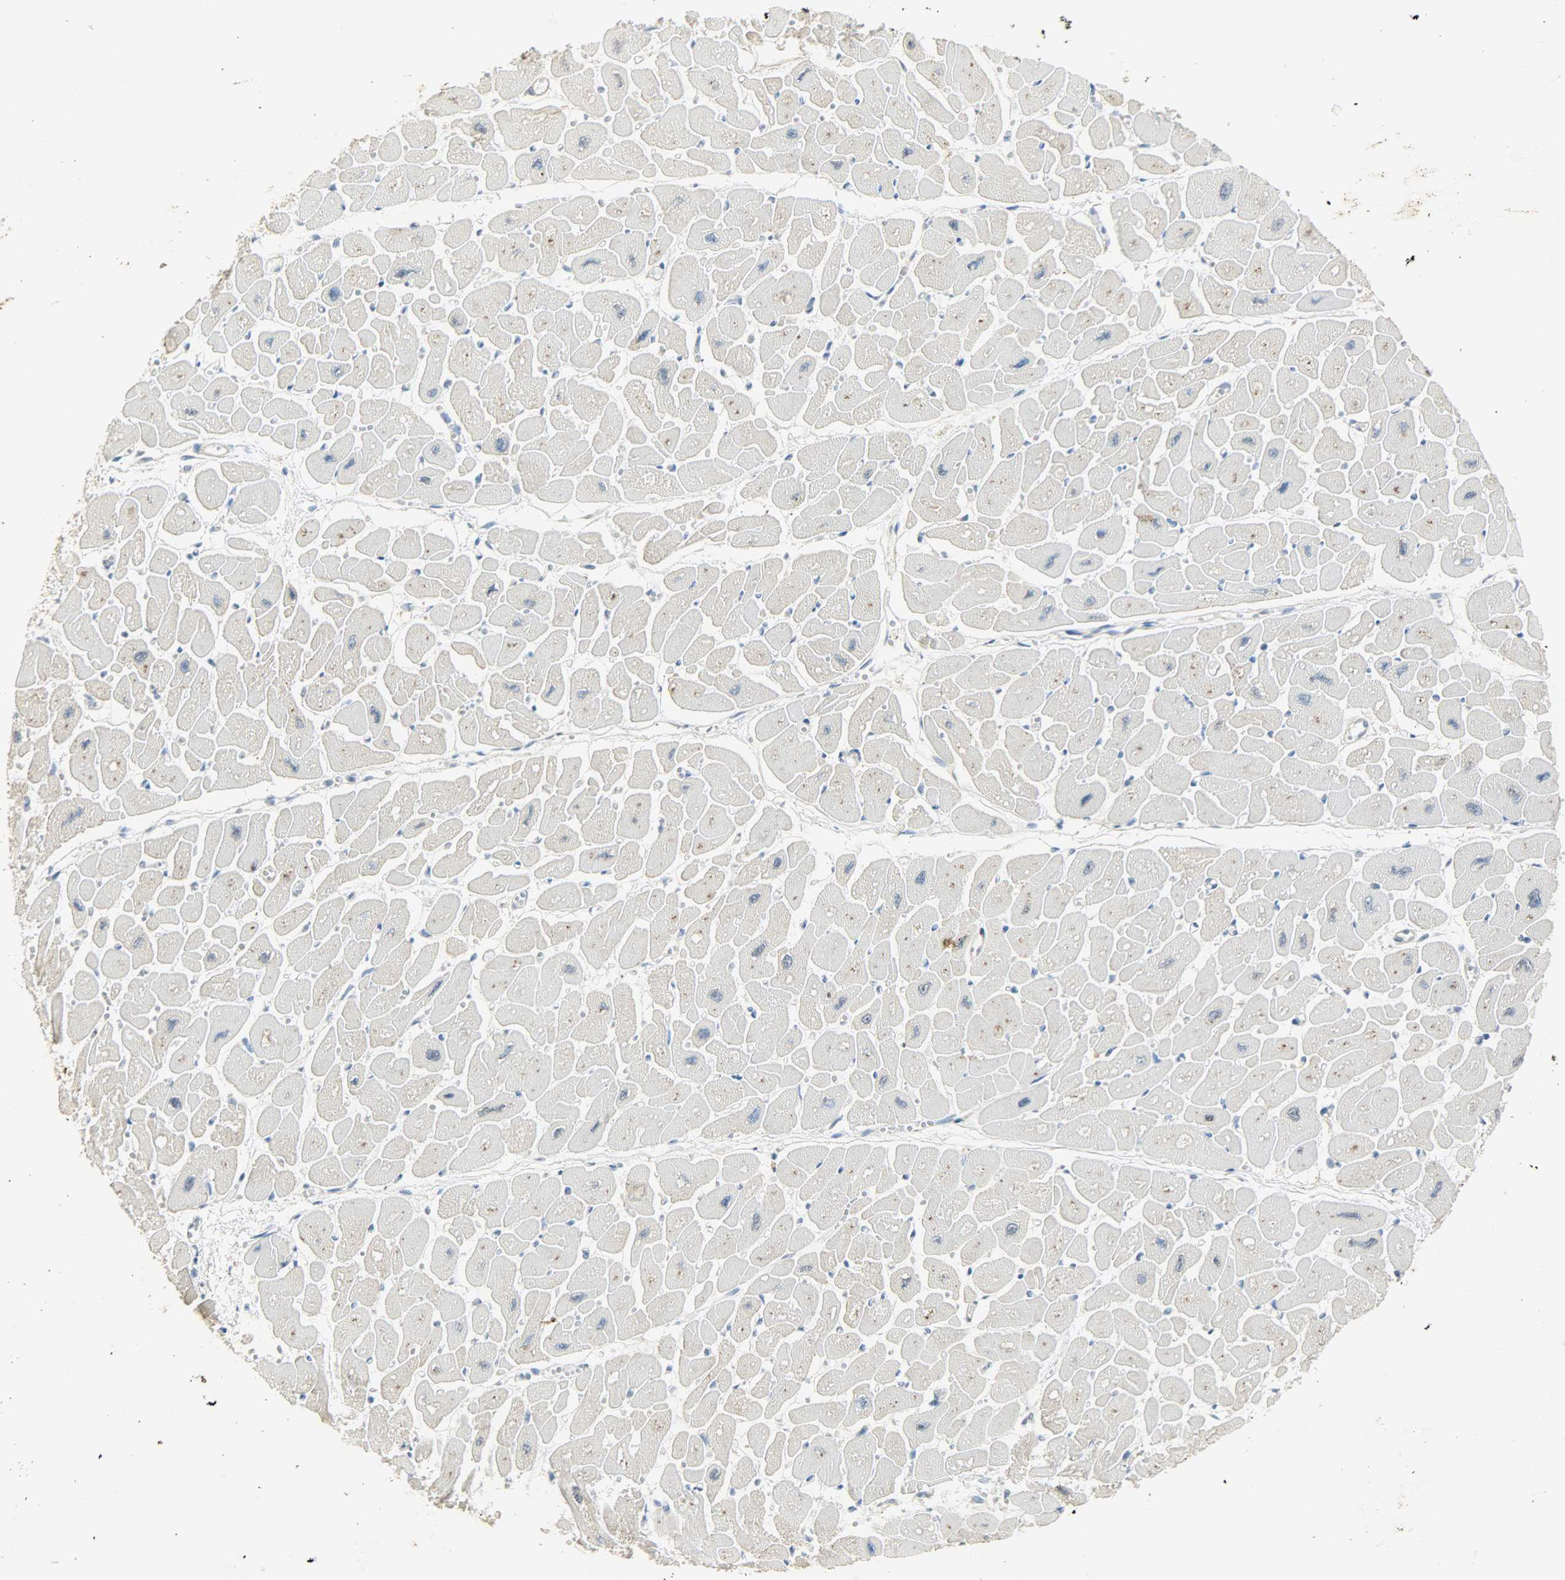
{"staining": {"intensity": "moderate", "quantity": "<25%", "location": "nuclear"}, "tissue": "heart muscle", "cell_type": "Cardiomyocytes", "image_type": "normal", "snomed": [{"axis": "morphology", "description": "Normal tissue, NOS"}, {"axis": "topography", "description": "Heart"}], "caption": "Protein analysis of benign heart muscle shows moderate nuclear staining in approximately <25% of cardiomyocytes.", "gene": "USP13", "patient": {"sex": "female", "age": 54}}